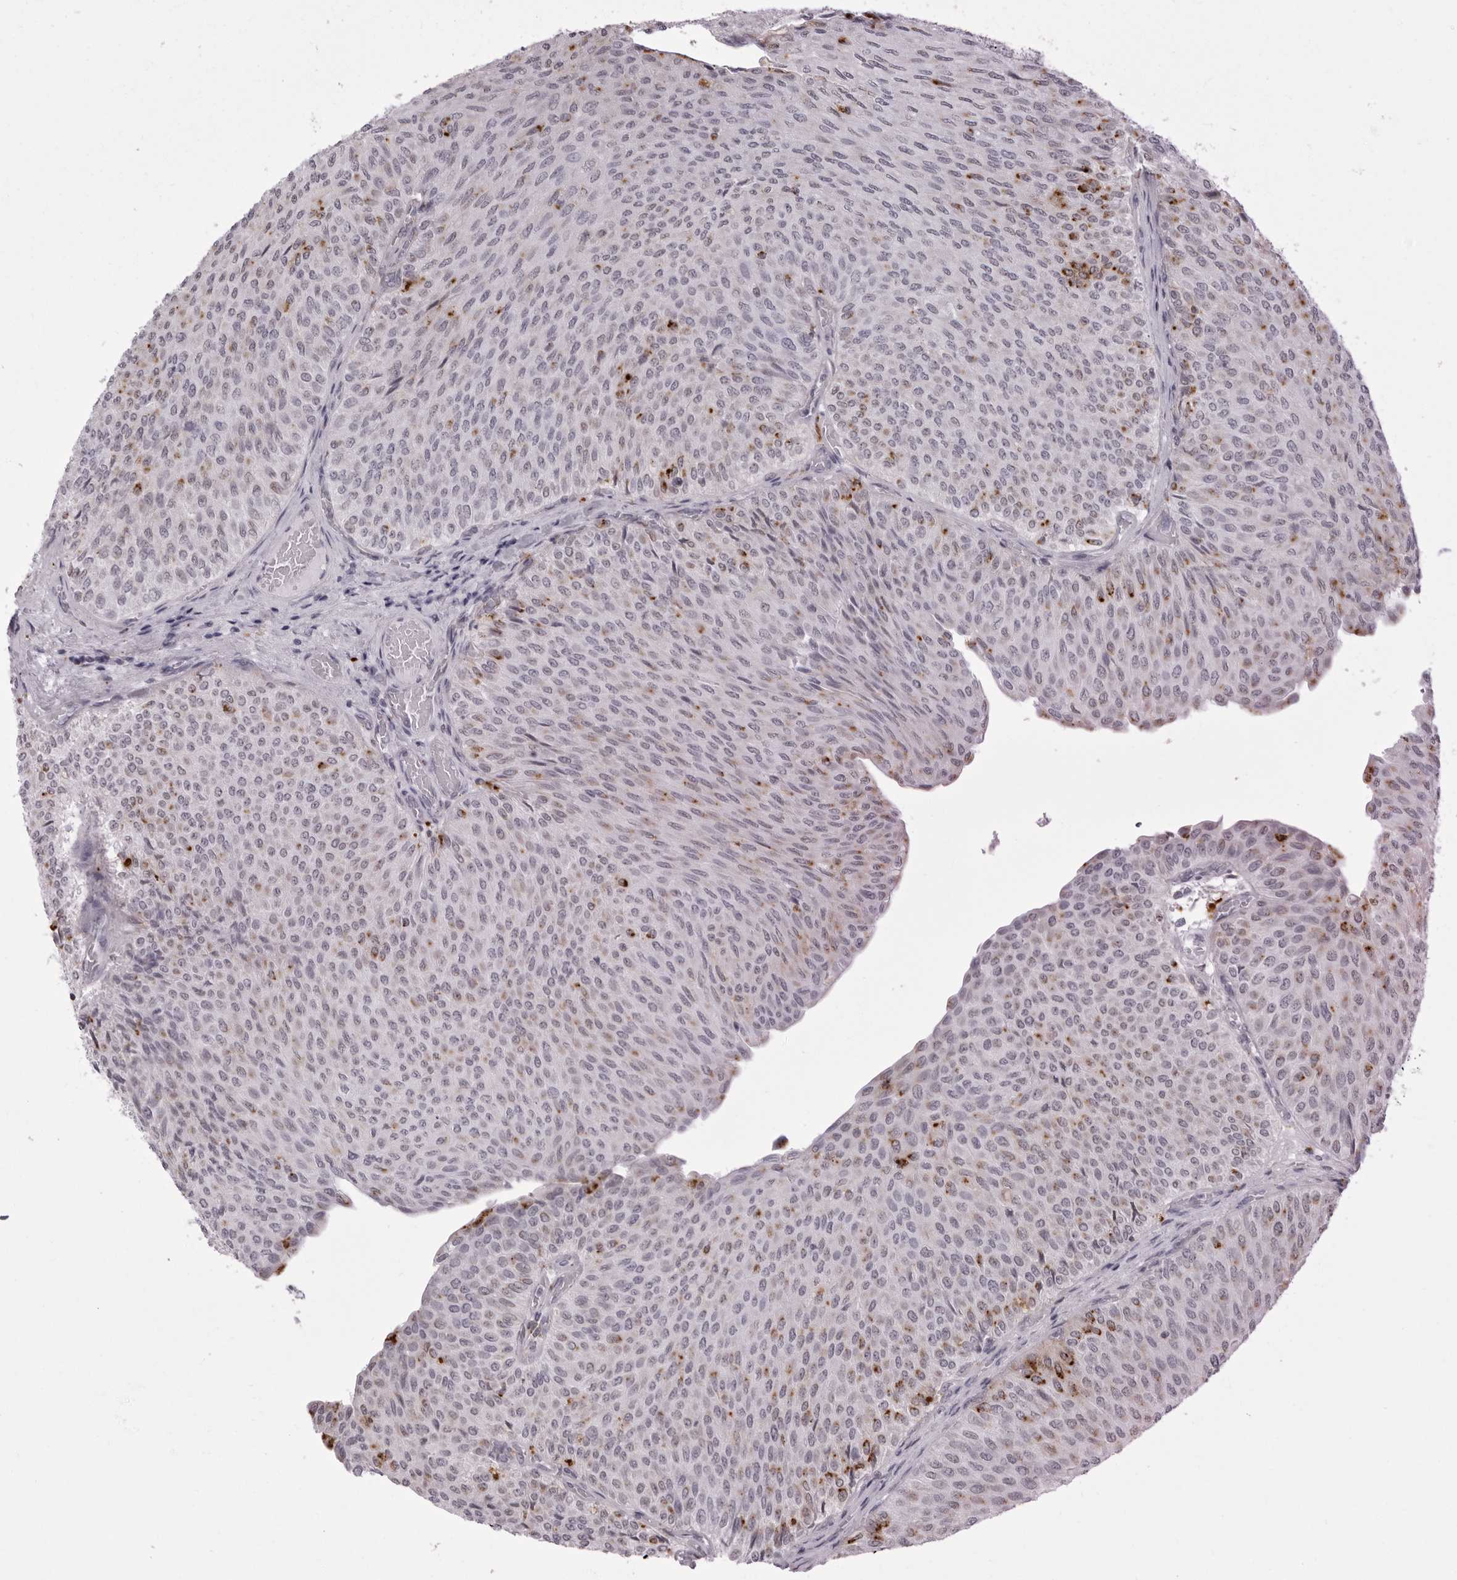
{"staining": {"intensity": "moderate", "quantity": "<25%", "location": "cytoplasmic/membranous"}, "tissue": "urothelial cancer", "cell_type": "Tumor cells", "image_type": "cancer", "snomed": [{"axis": "morphology", "description": "Urothelial carcinoma, Low grade"}, {"axis": "topography", "description": "Urinary bladder"}], "caption": "This is a histology image of immunohistochemistry (IHC) staining of urothelial cancer, which shows moderate positivity in the cytoplasmic/membranous of tumor cells.", "gene": "IL25", "patient": {"sex": "male", "age": 78}}